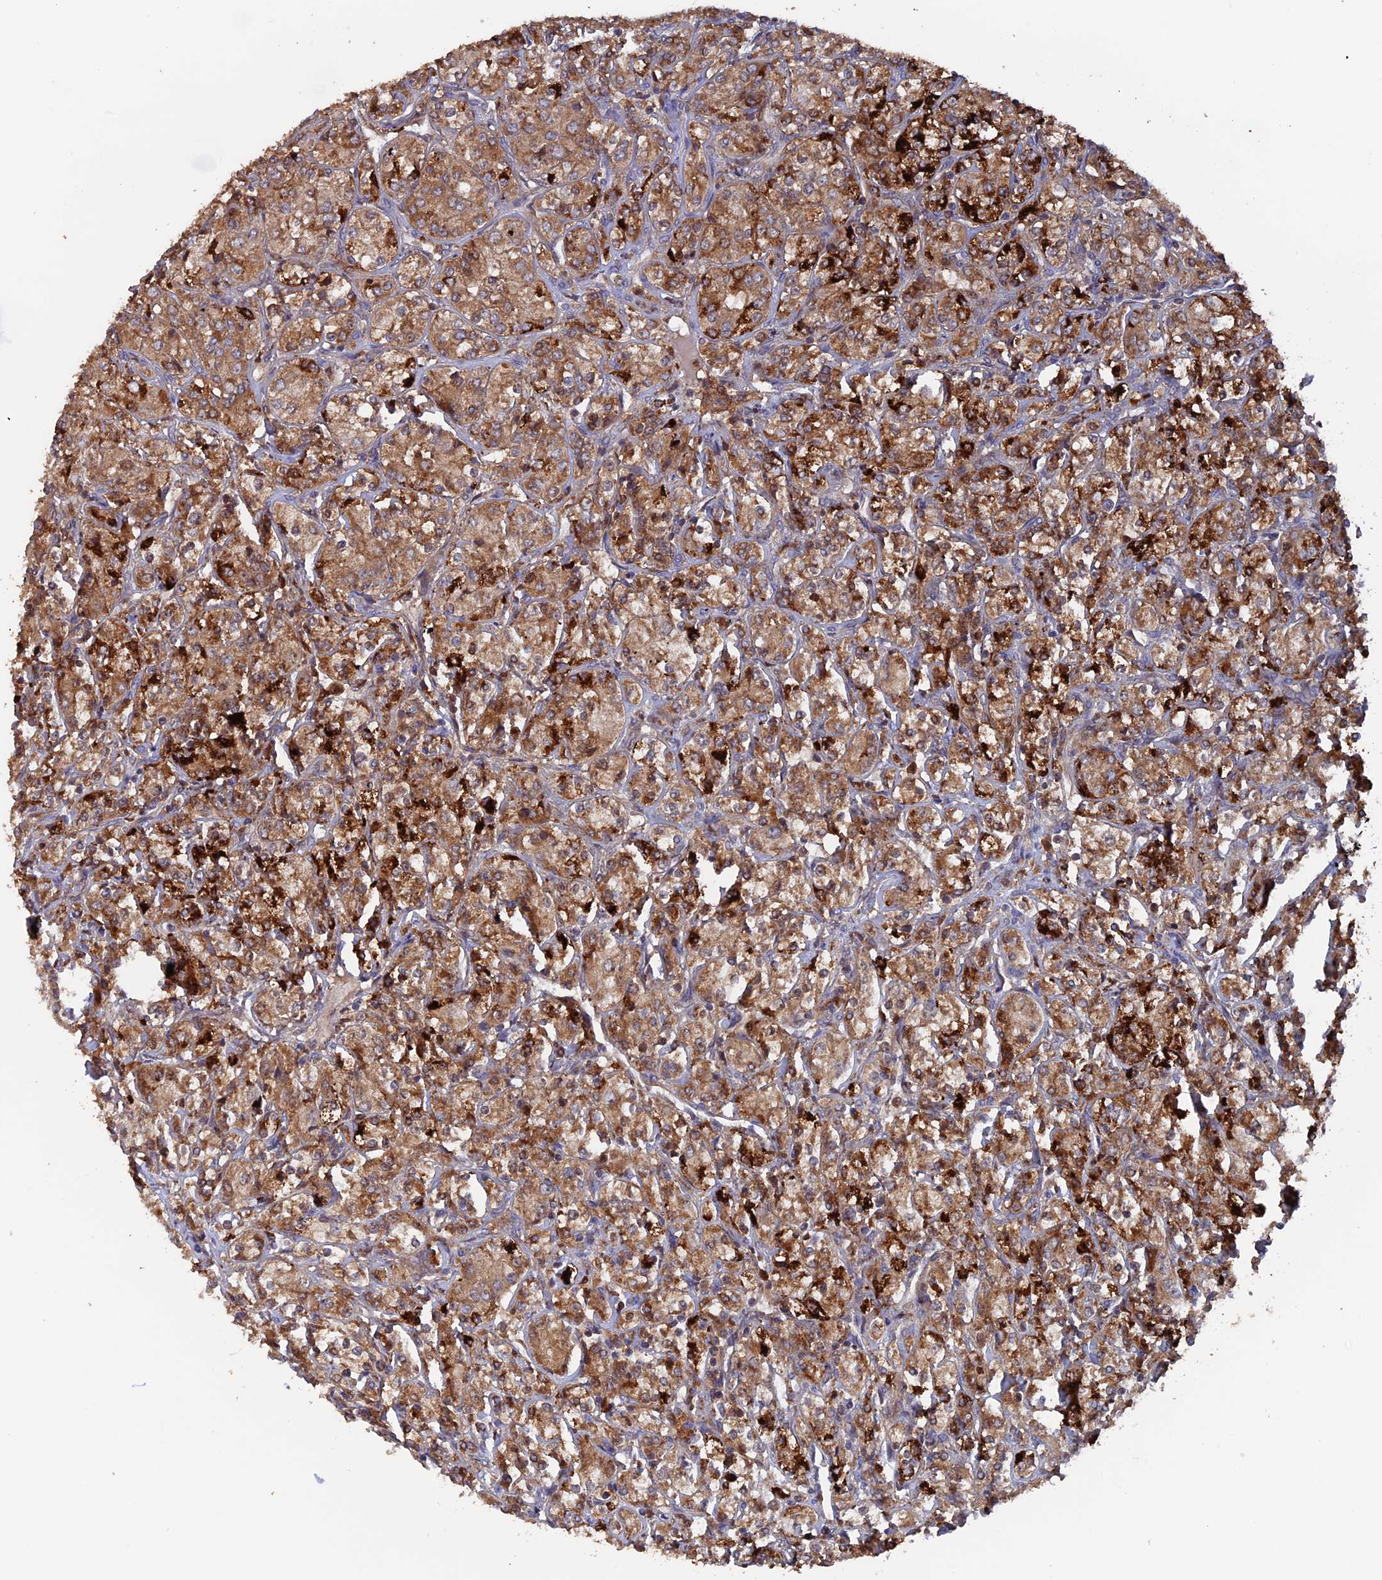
{"staining": {"intensity": "moderate", "quantity": ">75%", "location": "cytoplasmic/membranous"}, "tissue": "renal cancer", "cell_type": "Tumor cells", "image_type": "cancer", "snomed": [{"axis": "morphology", "description": "Adenocarcinoma, NOS"}, {"axis": "topography", "description": "Kidney"}], "caption": "This is an image of IHC staining of renal adenocarcinoma, which shows moderate staining in the cytoplasmic/membranous of tumor cells.", "gene": "DTYMK", "patient": {"sex": "male", "age": 77}}